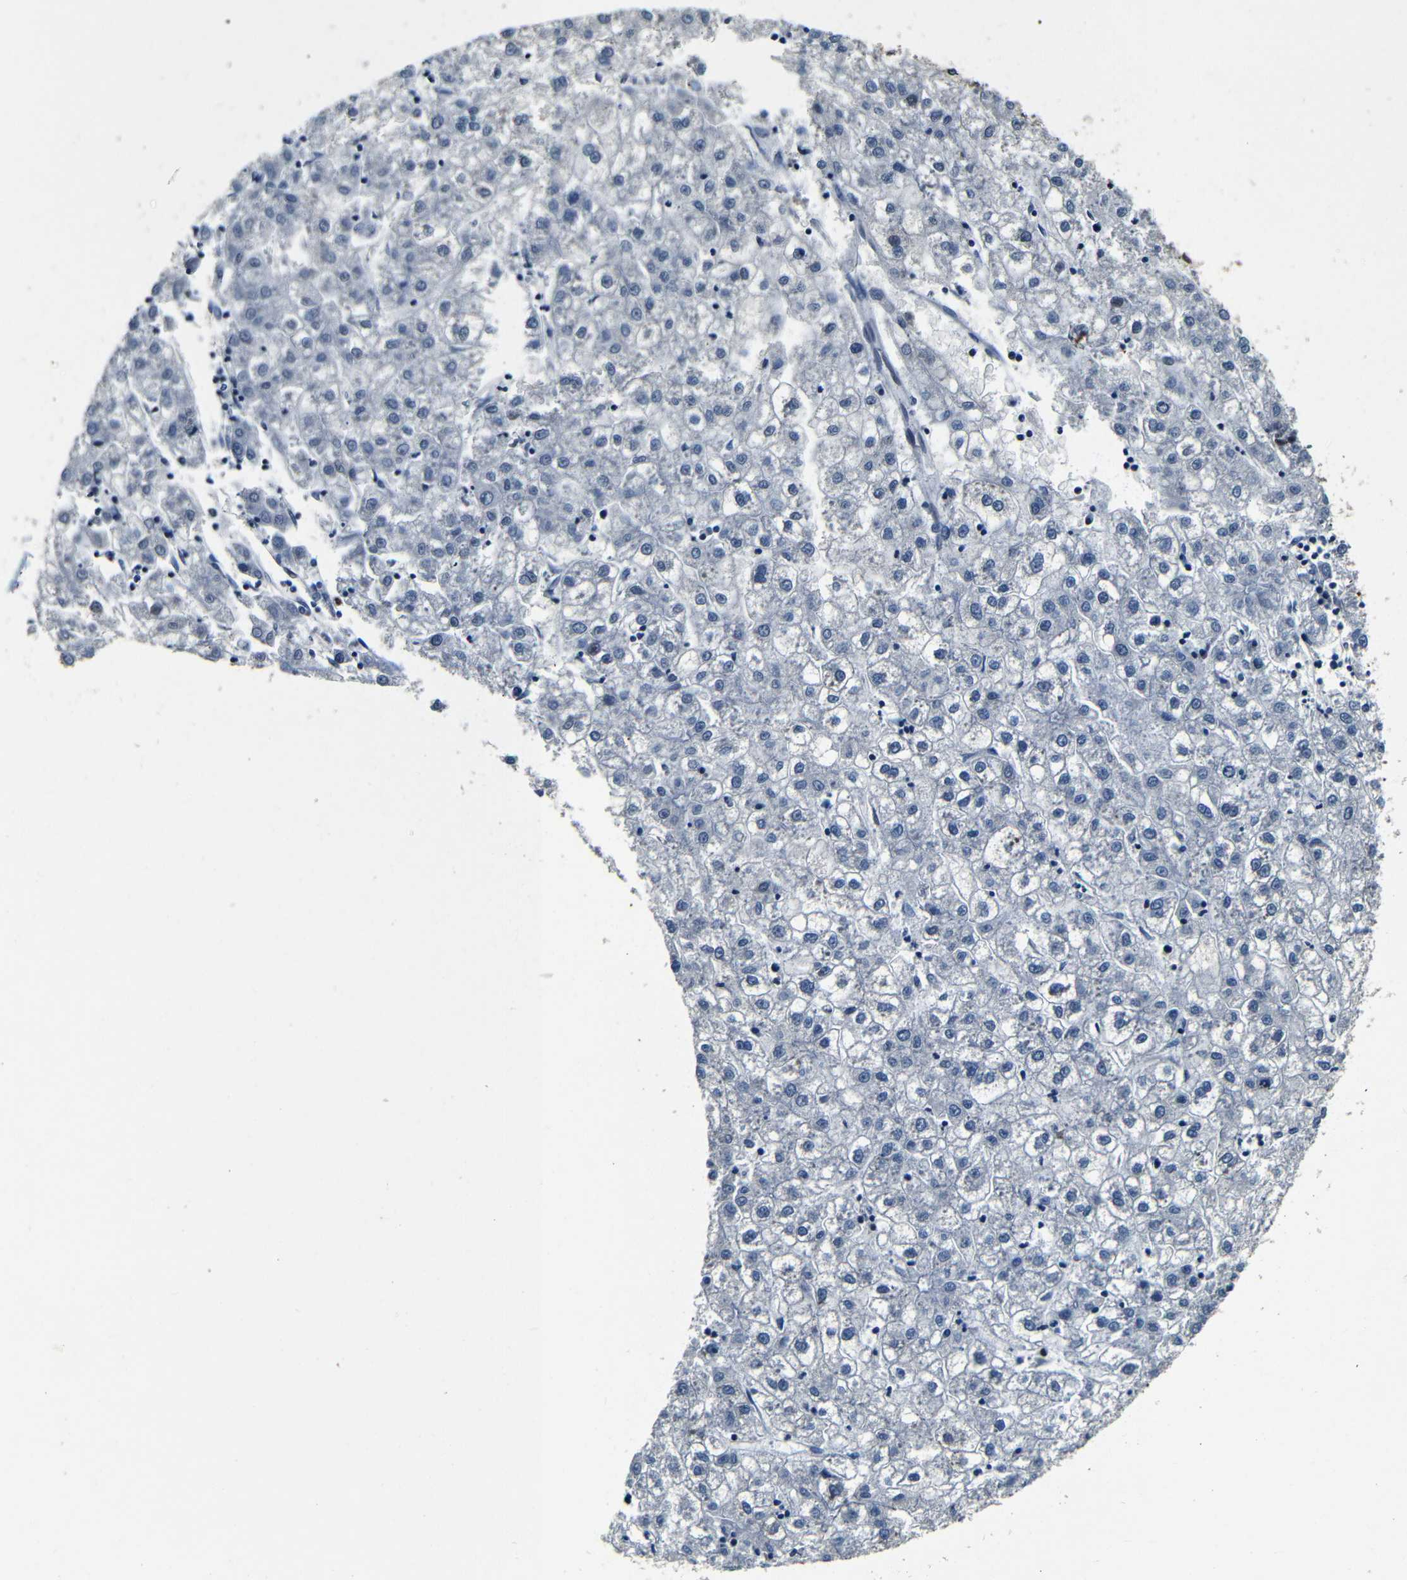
{"staining": {"intensity": "negative", "quantity": "none", "location": "none"}, "tissue": "liver cancer", "cell_type": "Tumor cells", "image_type": "cancer", "snomed": [{"axis": "morphology", "description": "Carcinoma, Hepatocellular, NOS"}, {"axis": "topography", "description": "Liver"}], "caption": "IHC image of human hepatocellular carcinoma (liver) stained for a protein (brown), which reveals no positivity in tumor cells.", "gene": "NCBP3", "patient": {"sex": "male", "age": 72}}